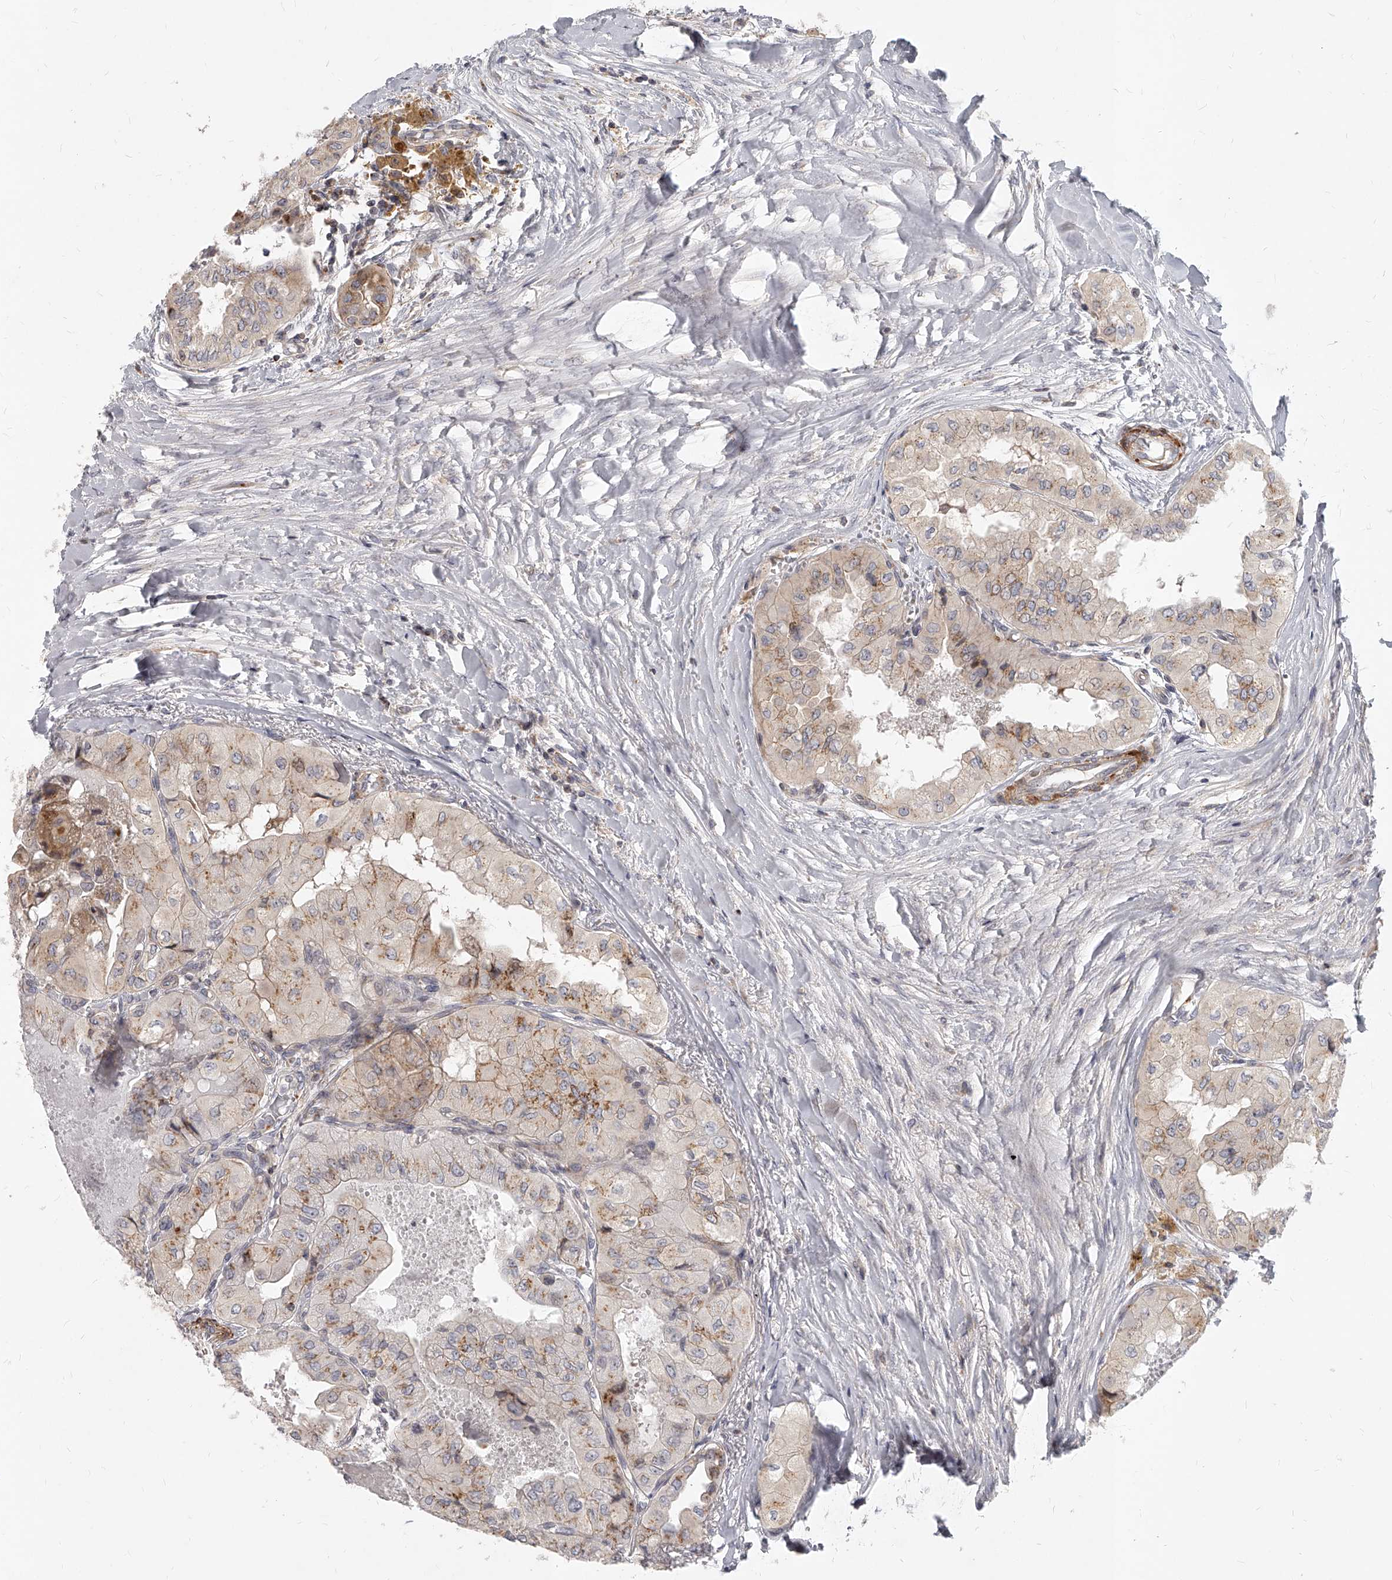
{"staining": {"intensity": "moderate", "quantity": "25%-75%", "location": "cytoplasmic/membranous"}, "tissue": "thyroid cancer", "cell_type": "Tumor cells", "image_type": "cancer", "snomed": [{"axis": "morphology", "description": "Papillary adenocarcinoma, NOS"}, {"axis": "topography", "description": "Thyroid gland"}], "caption": "A brown stain shows moderate cytoplasmic/membranous staining of a protein in human thyroid cancer tumor cells.", "gene": "SLC37A1", "patient": {"sex": "female", "age": 59}}